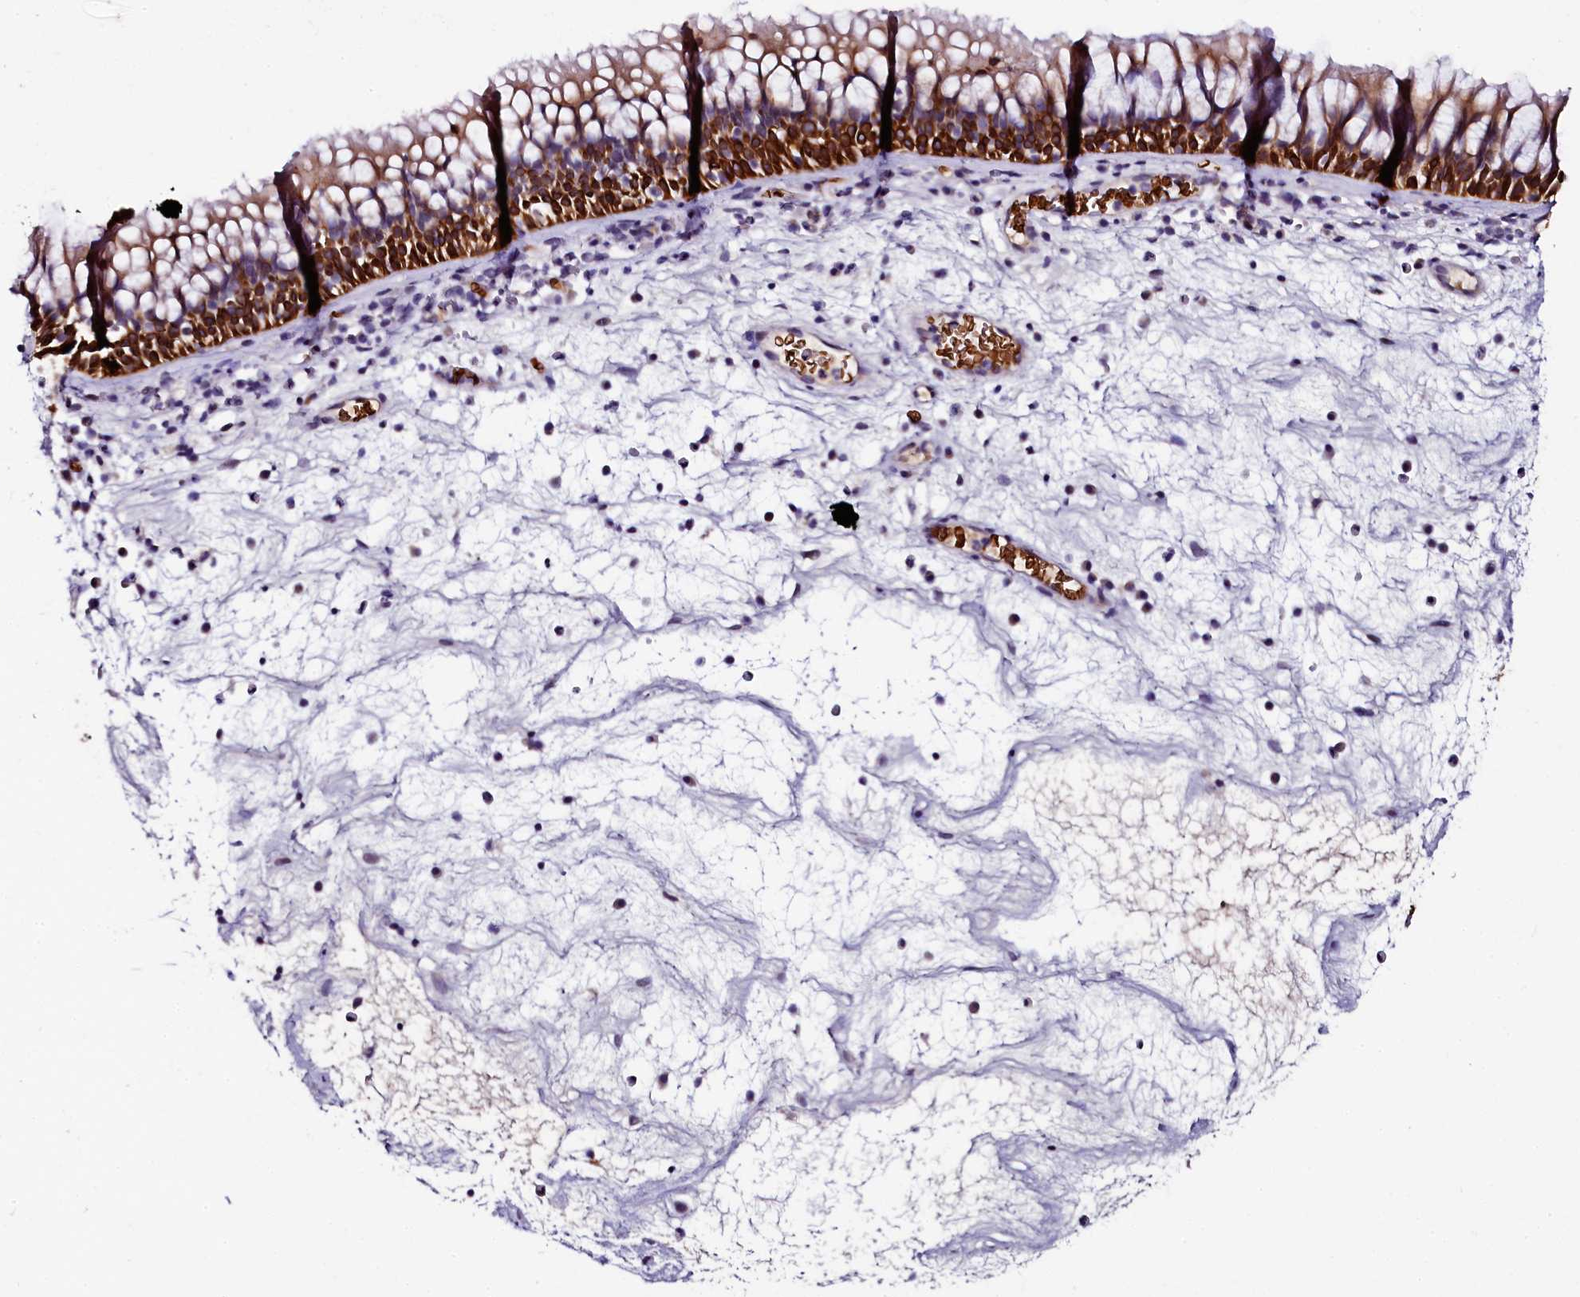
{"staining": {"intensity": "strong", "quantity": ">75%", "location": "cytoplasmic/membranous"}, "tissue": "nasopharynx", "cell_type": "Respiratory epithelial cells", "image_type": "normal", "snomed": [{"axis": "morphology", "description": "Normal tissue, NOS"}, {"axis": "morphology", "description": "Inflammation, NOS"}, {"axis": "morphology", "description": "Malignant melanoma, Metastatic site"}, {"axis": "topography", "description": "Nasopharynx"}], "caption": "Respiratory epithelial cells exhibit high levels of strong cytoplasmic/membranous positivity in about >75% of cells in benign human nasopharynx. The staining is performed using DAB brown chromogen to label protein expression. The nuclei are counter-stained blue using hematoxylin.", "gene": "CTDSPL2", "patient": {"sex": "male", "age": 70}}